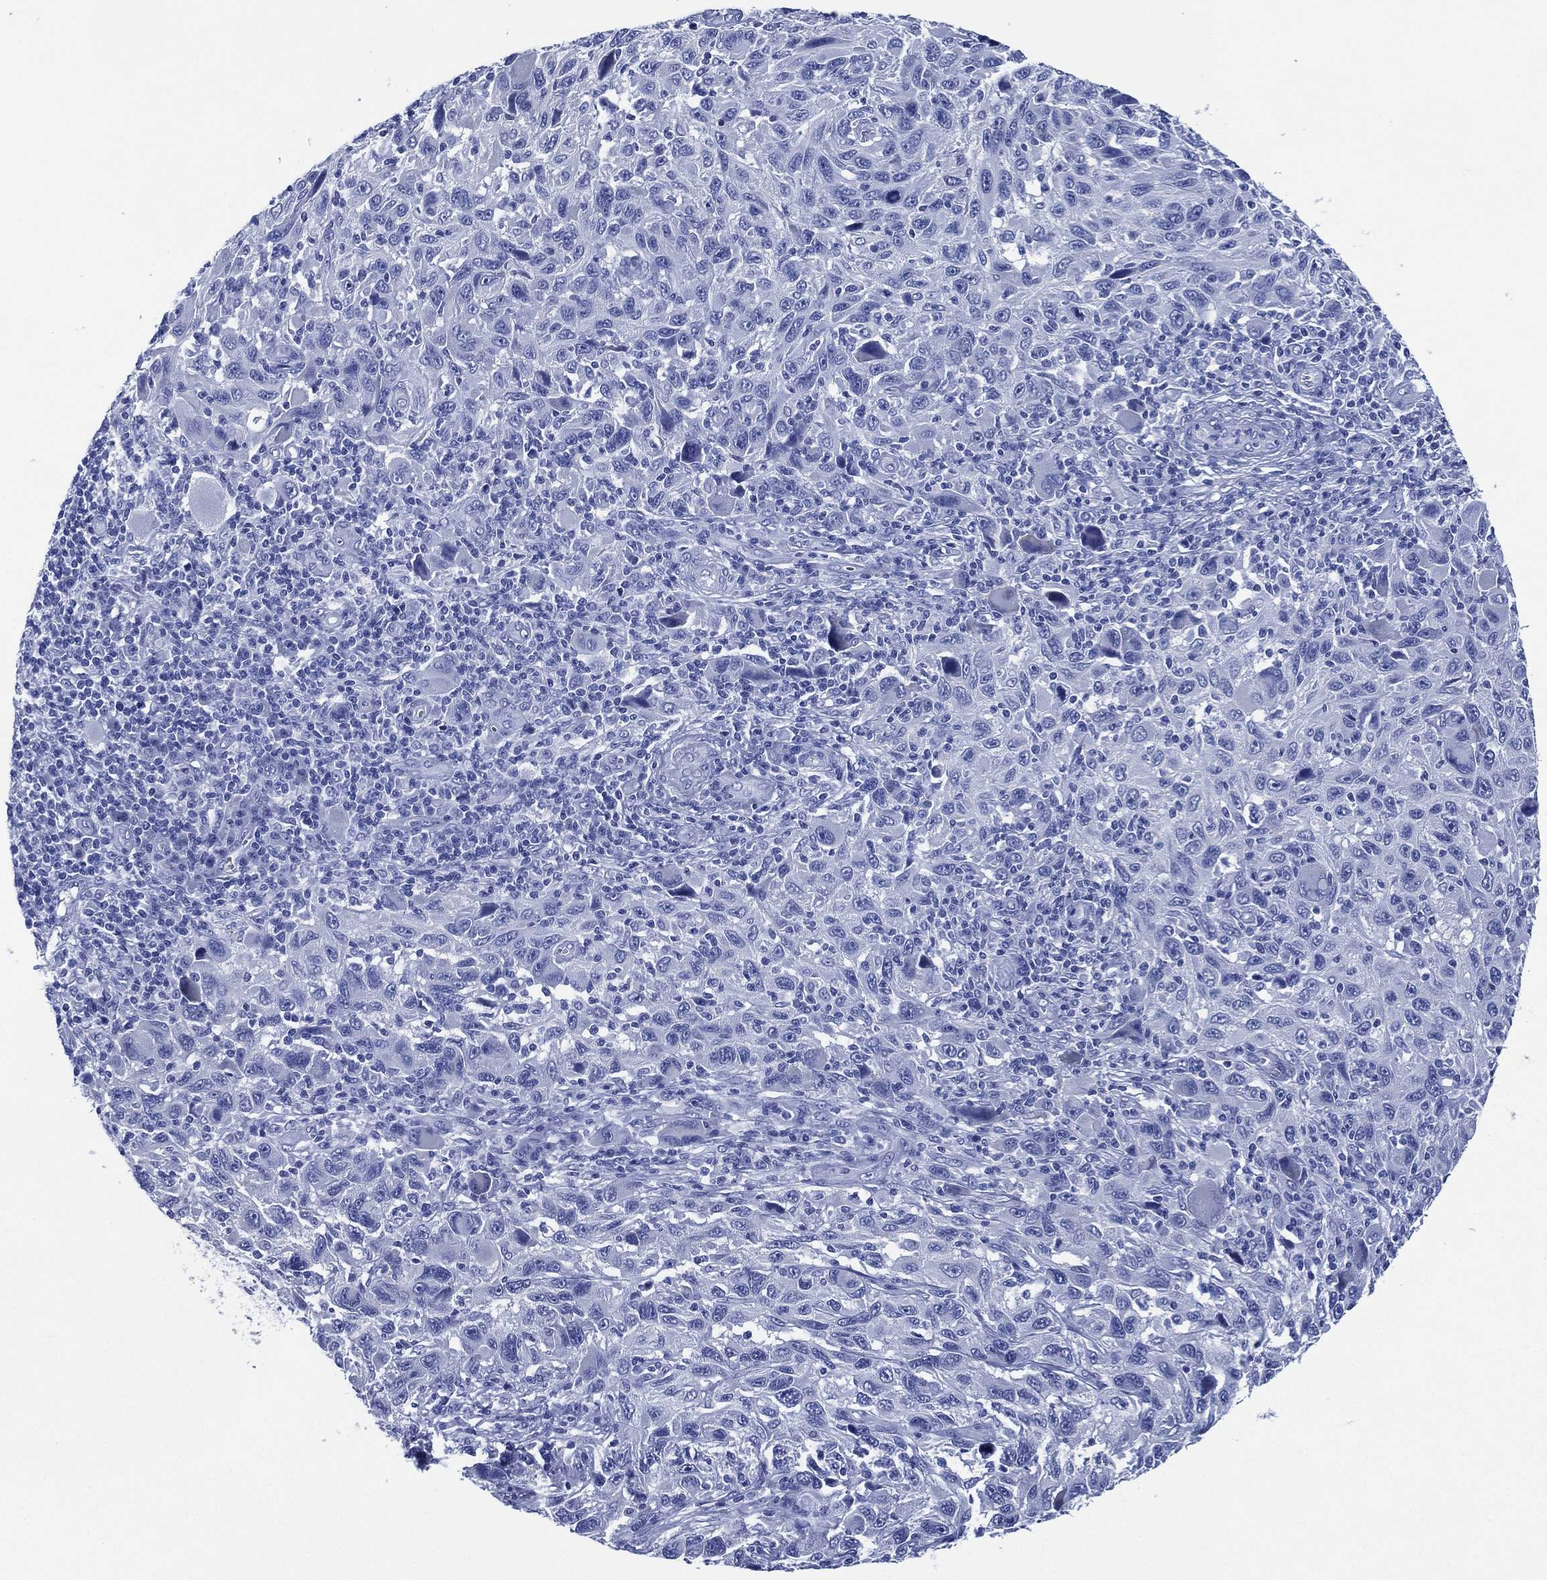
{"staining": {"intensity": "negative", "quantity": "none", "location": "none"}, "tissue": "melanoma", "cell_type": "Tumor cells", "image_type": "cancer", "snomed": [{"axis": "morphology", "description": "Malignant melanoma, NOS"}, {"axis": "topography", "description": "Skin"}], "caption": "This is an immunohistochemistry histopathology image of malignant melanoma. There is no staining in tumor cells.", "gene": "SIGLECL1", "patient": {"sex": "male", "age": 53}}